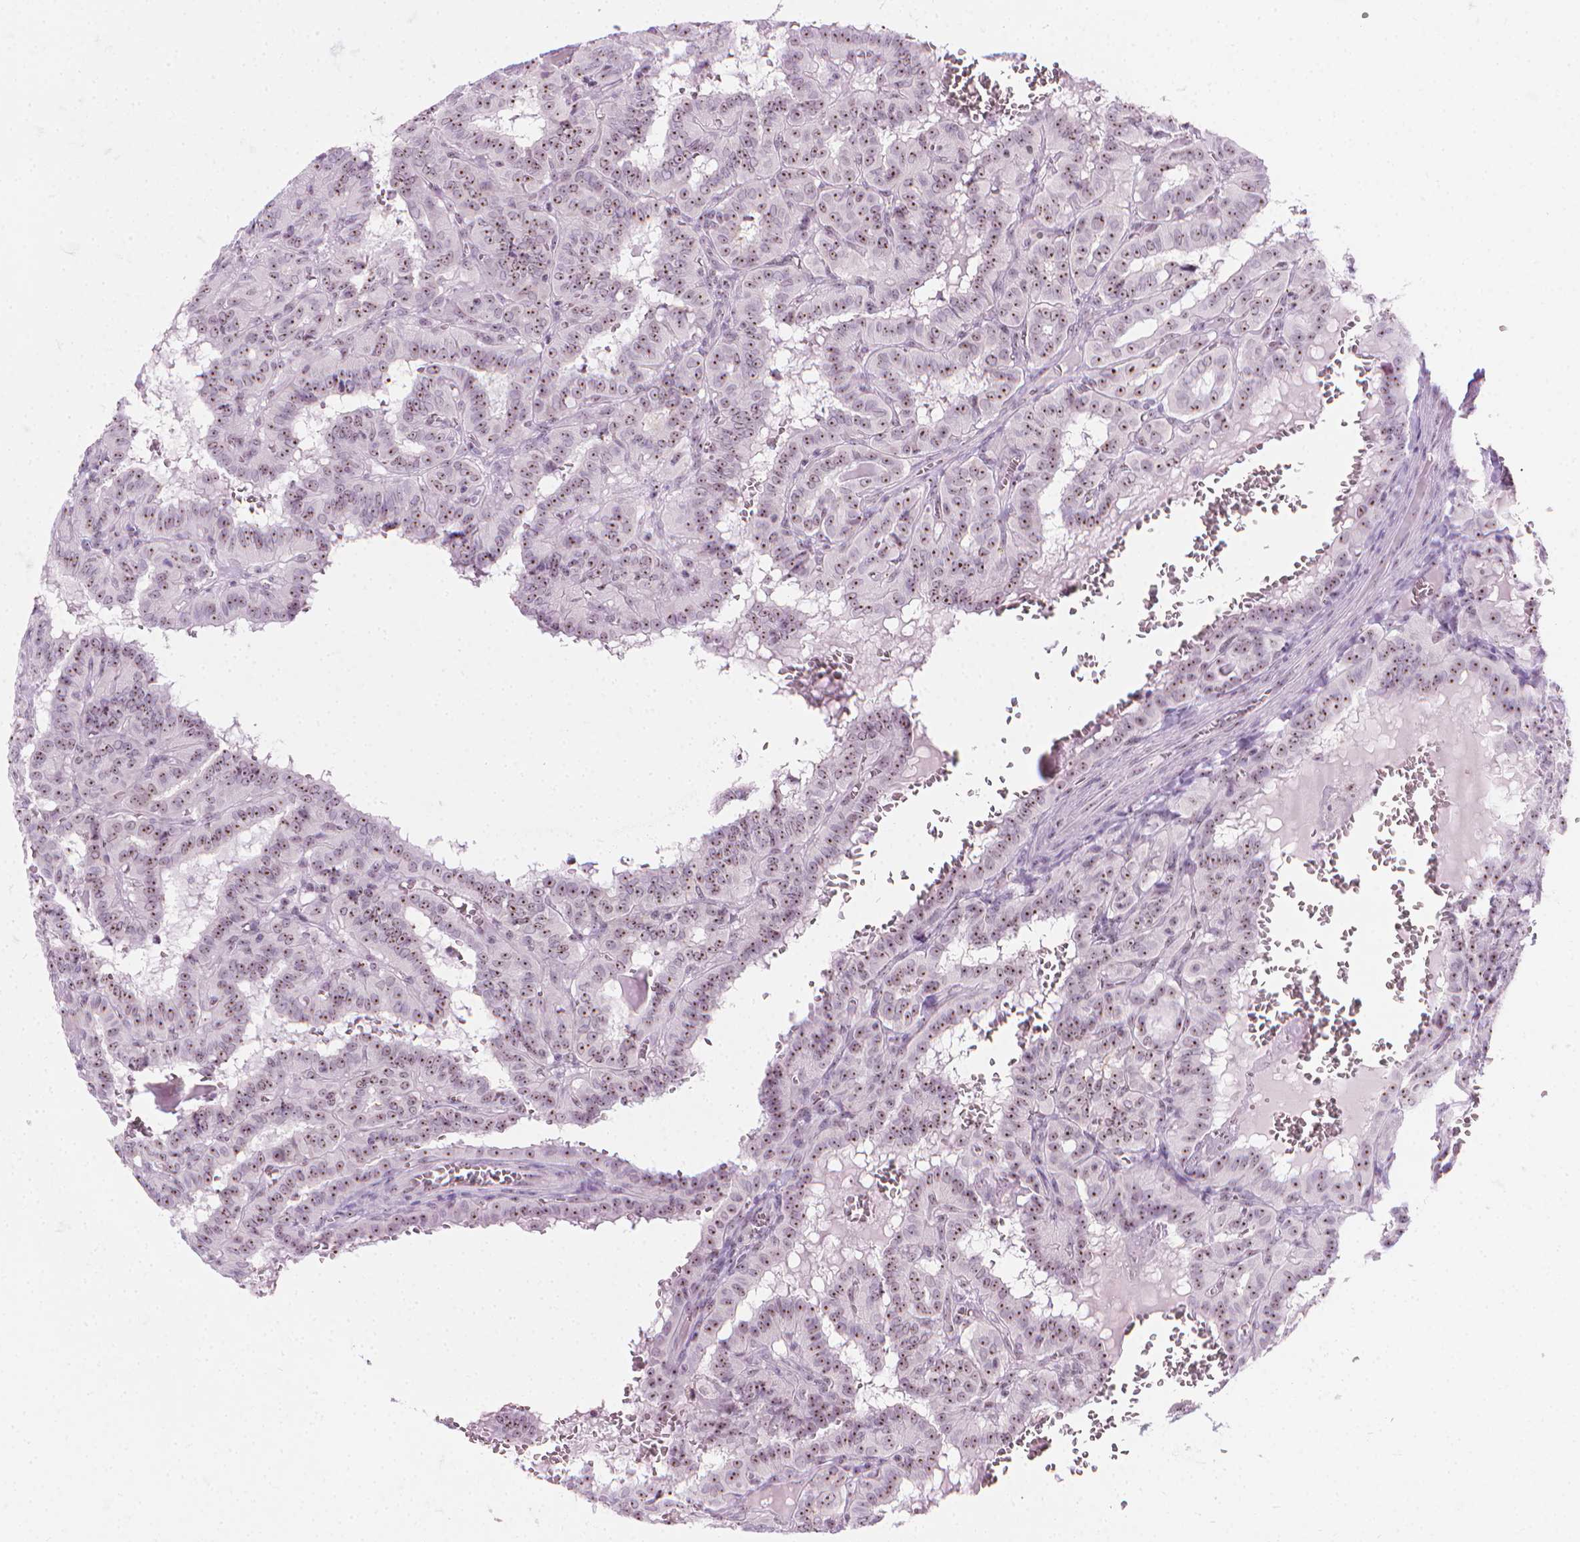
{"staining": {"intensity": "moderate", "quantity": ">75%", "location": "nuclear"}, "tissue": "thyroid cancer", "cell_type": "Tumor cells", "image_type": "cancer", "snomed": [{"axis": "morphology", "description": "Papillary adenocarcinoma, NOS"}, {"axis": "topography", "description": "Thyroid gland"}], "caption": "A brown stain shows moderate nuclear staining of a protein in human thyroid cancer (papillary adenocarcinoma) tumor cells. (DAB IHC with brightfield microscopy, high magnification).", "gene": "NOL7", "patient": {"sex": "female", "age": 21}}